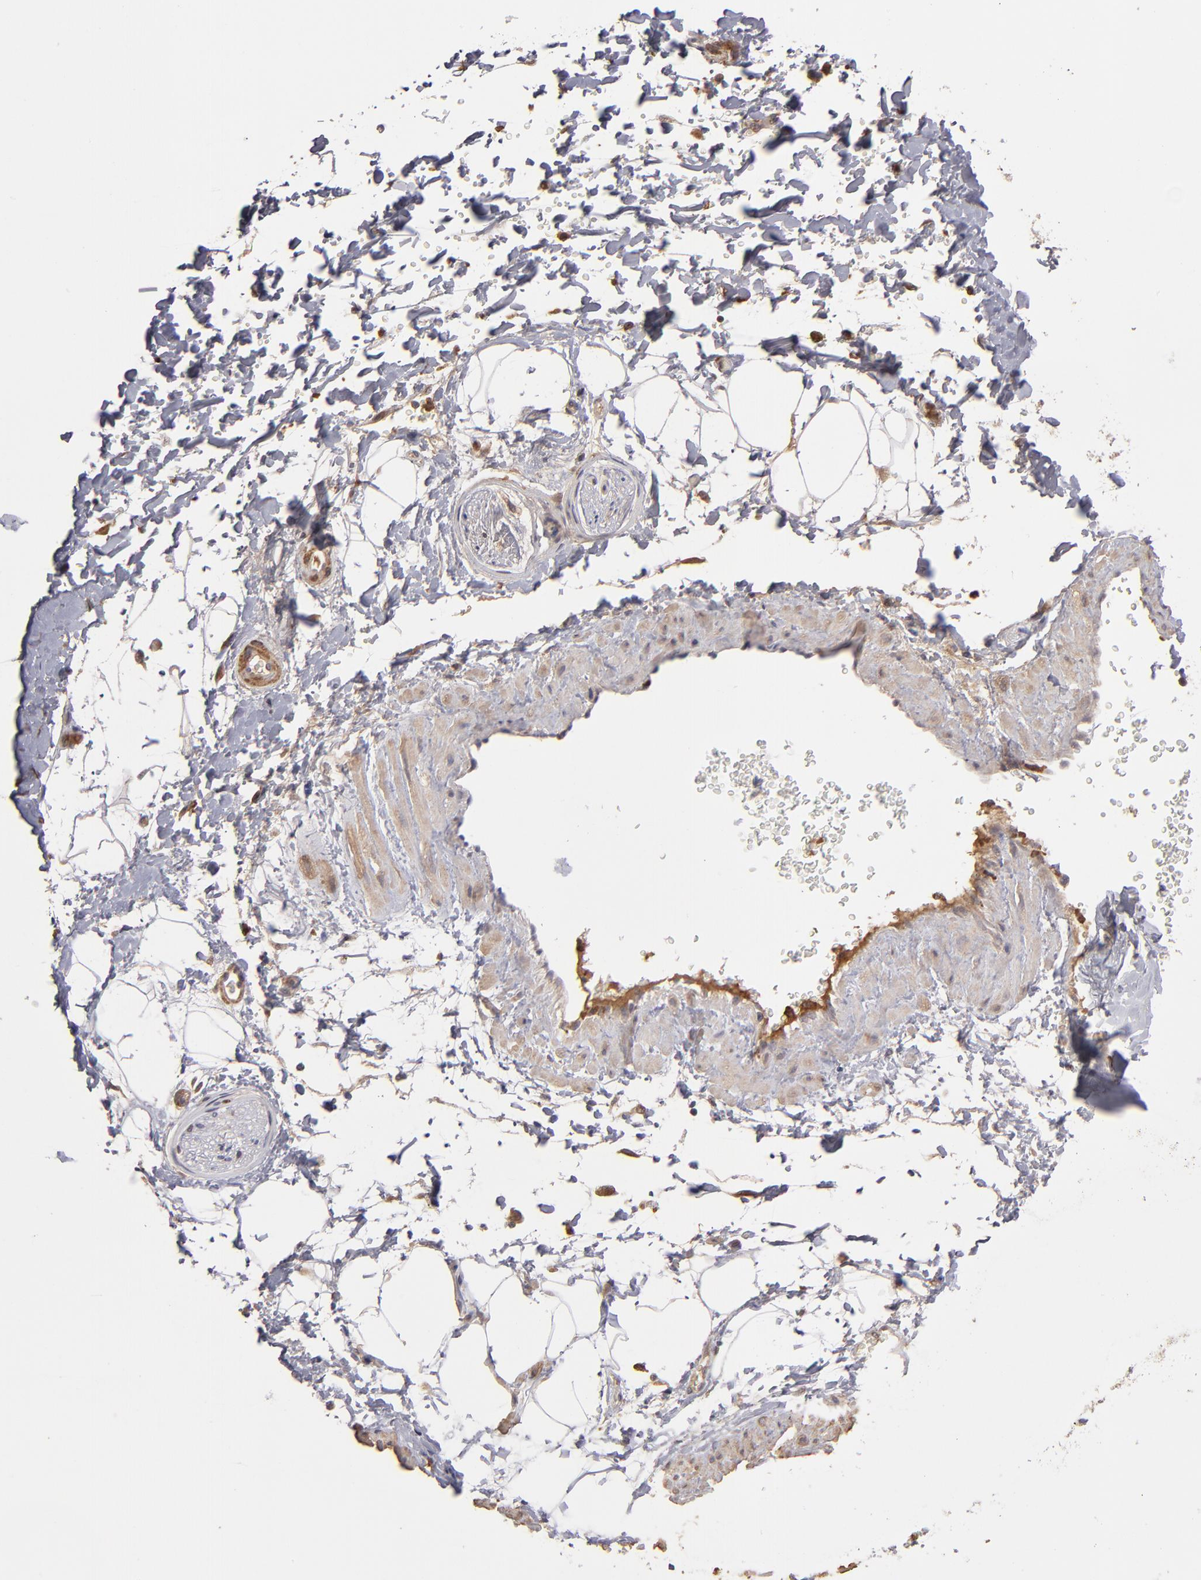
{"staining": {"intensity": "negative", "quantity": "none", "location": "none"}, "tissue": "adipose tissue", "cell_type": "Adipocytes", "image_type": "normal", "snomed": [{"axis": "morphology", "description": "Normal tissue, NOS"}, {"axis": "topography", "description": "Soft tissue"}], "caption": "Immunohistochemical staining of benign human adipose tissue shows no significant staining in adipocytes. (Immunohistochemistry, brightfield microscopy, high magnification).", "gene": "SERPINA7", "patient": {"sex": "male", "age": 72}}